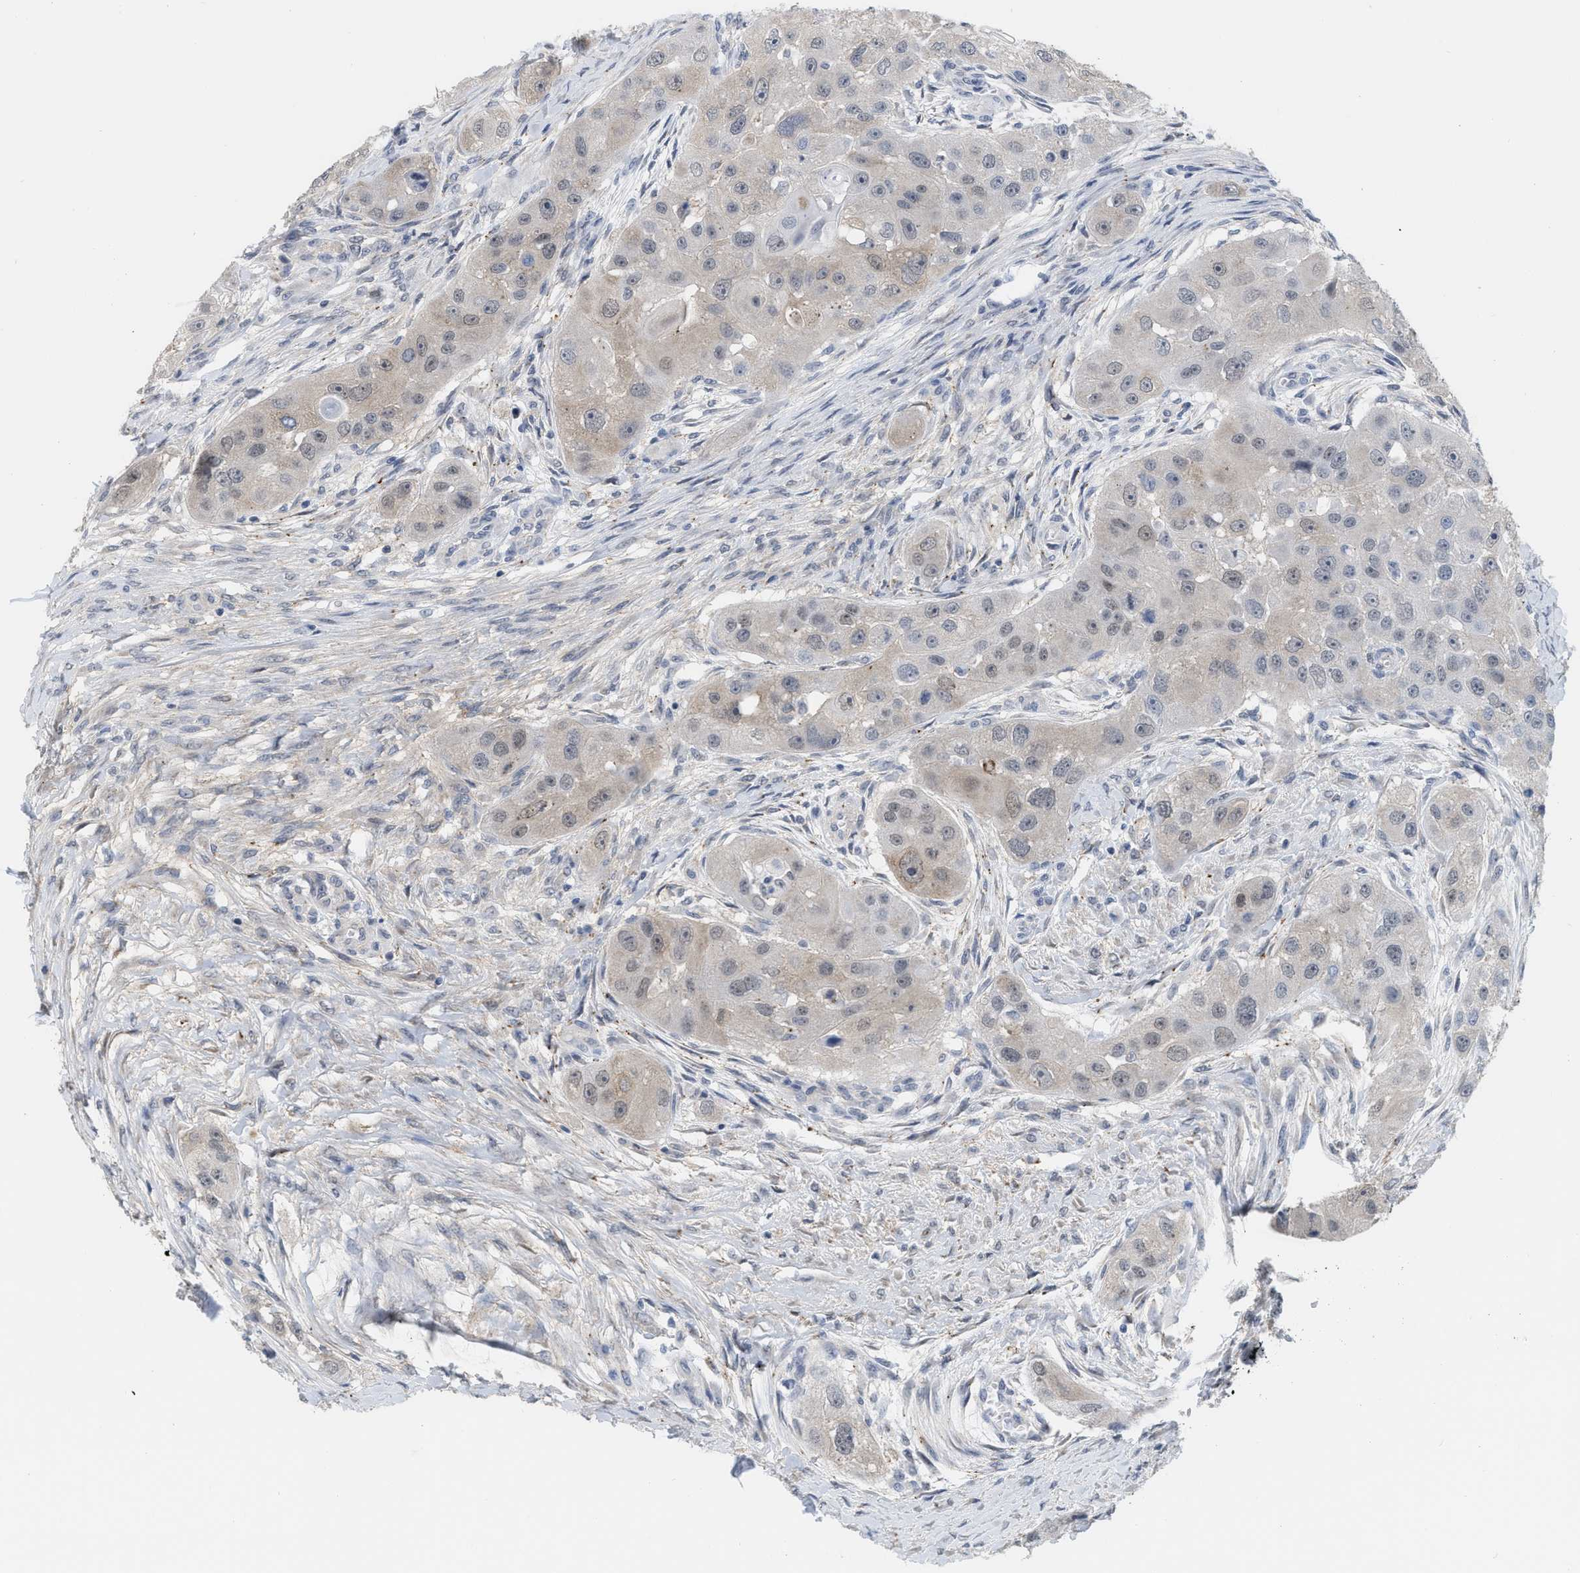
{"staining": {"intensity": "weak", "quantity": "<25%", "location": "cytoplasmic/membranous"}, "tissue": "head and neck cancer", "cell_type": "Tumor cells", "image_type": "cancer", "snomed": [{"axis": "morphology", "description": "Normal tissue, NOS"}, {"axis": "morphology", "description": "Squamous cell carcinoma, NOS"}, {"axis": "topography", "description": "Skeletal muscle"}, {"axis": "topography", "description": "Head-Neck"}], "caption": "Immunohistochemistry of human head and neck squamous cell carcinoma demonstrates no expression in tumor cells. (Brightfield microscopy of DAB (3,3'-diaminobenzidine) immunohistochemistry at high magnification).", "gene": "BAIAP2L1", "patient": {"sex": "male", "age": 51}}